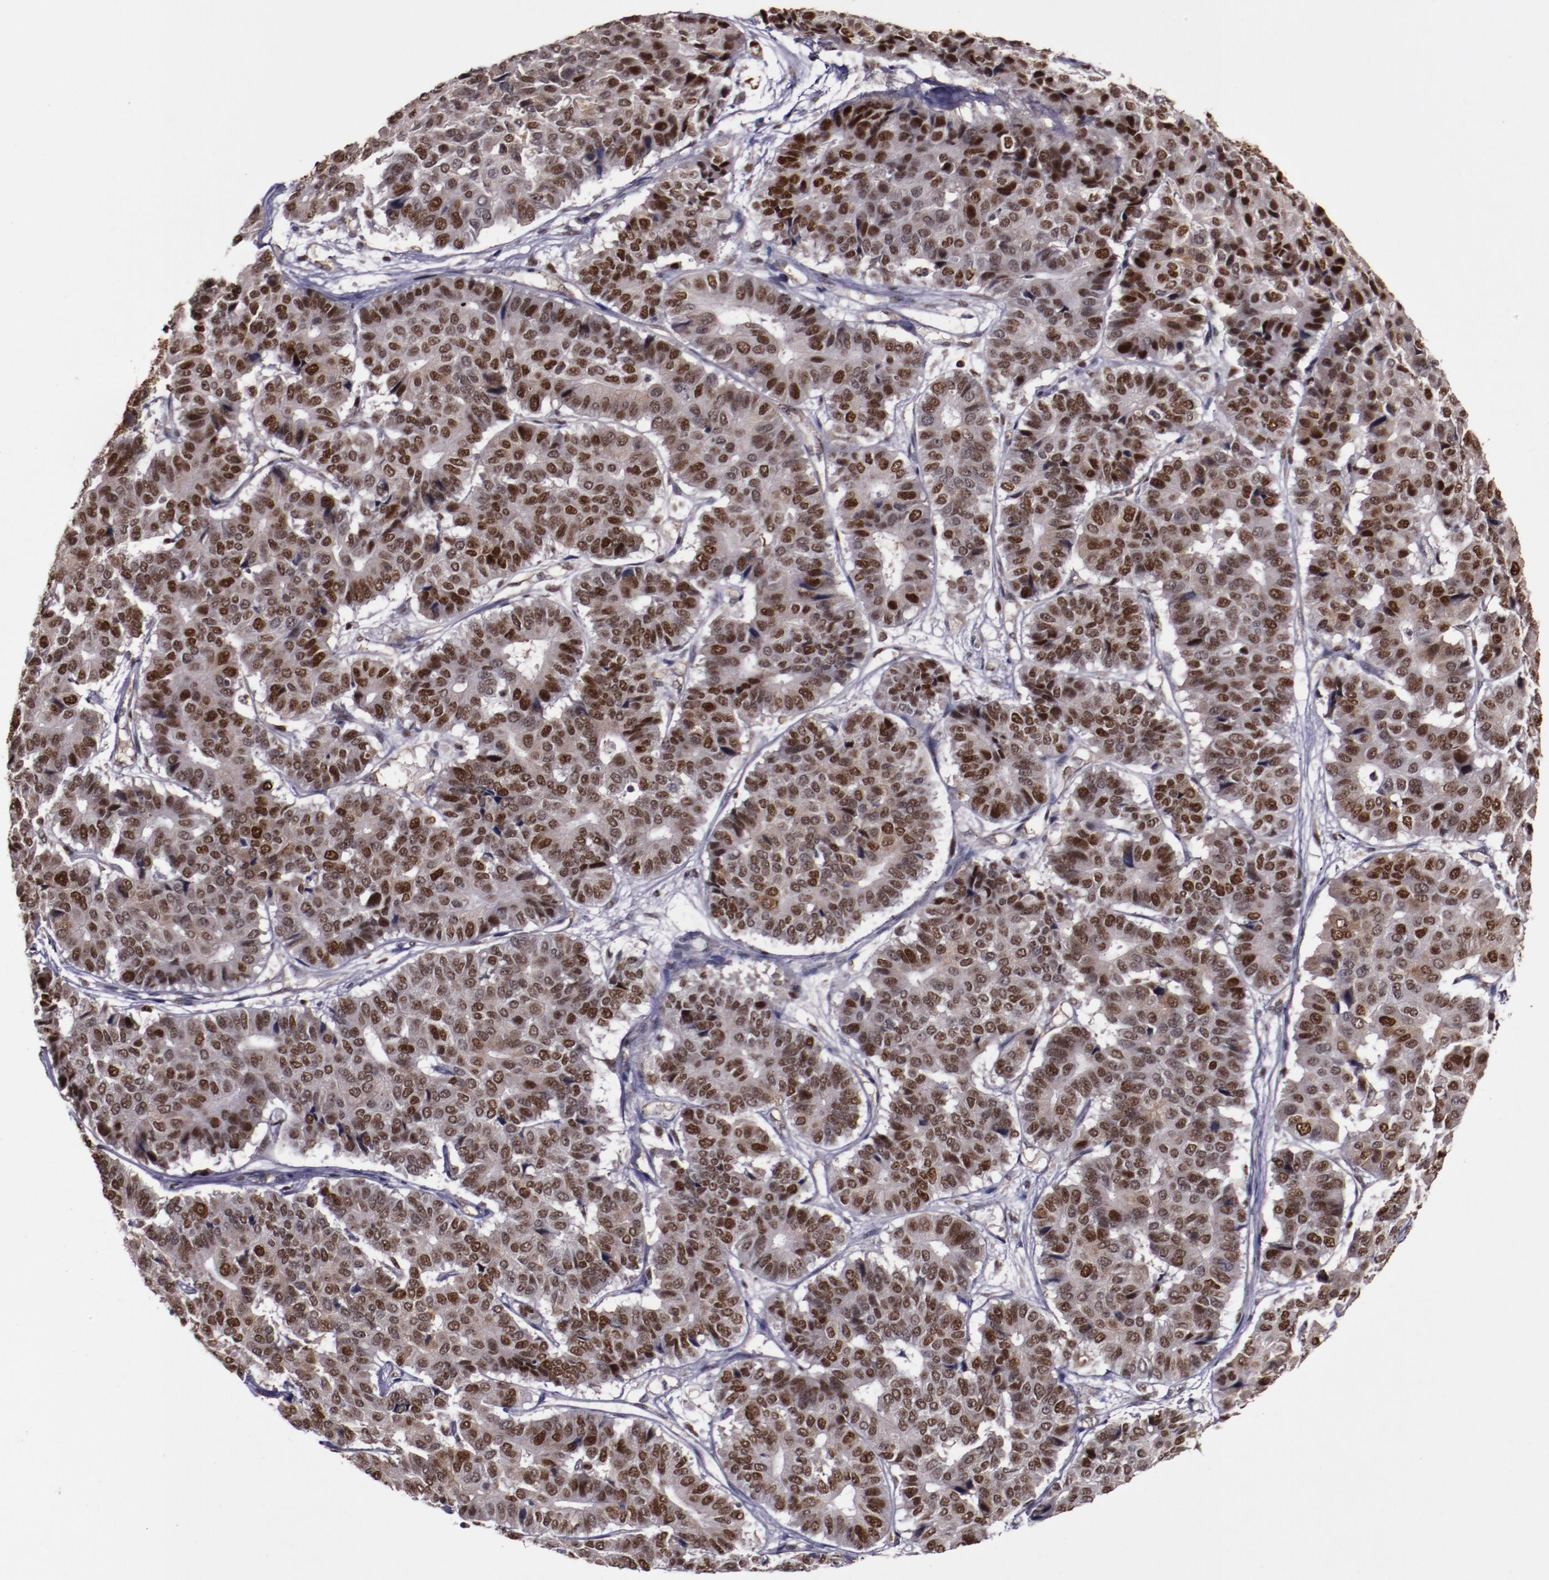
{"staining": {"intensity": "strong", "quantity": ">75%", "location": "nuclear"}, "tissue": "pancreatic cancer", "cell_type": "Tumor cells", "image_type": "cancer", "snomed": [{"axis": "morphology", "description": "Adenocarcinoma, NOS"}, {"axis": "topography", "description": "Pancreas"}], "caption": "Adenocarcinoma (pancreatic) stained with DAB (3,3'-diaminobenzidine) IHC demonstrates high levels of strong nuclear expression in about >75% of tumor cells.", "gene": "CHEK2", "patient": {"sex": "male", "age": 50}}